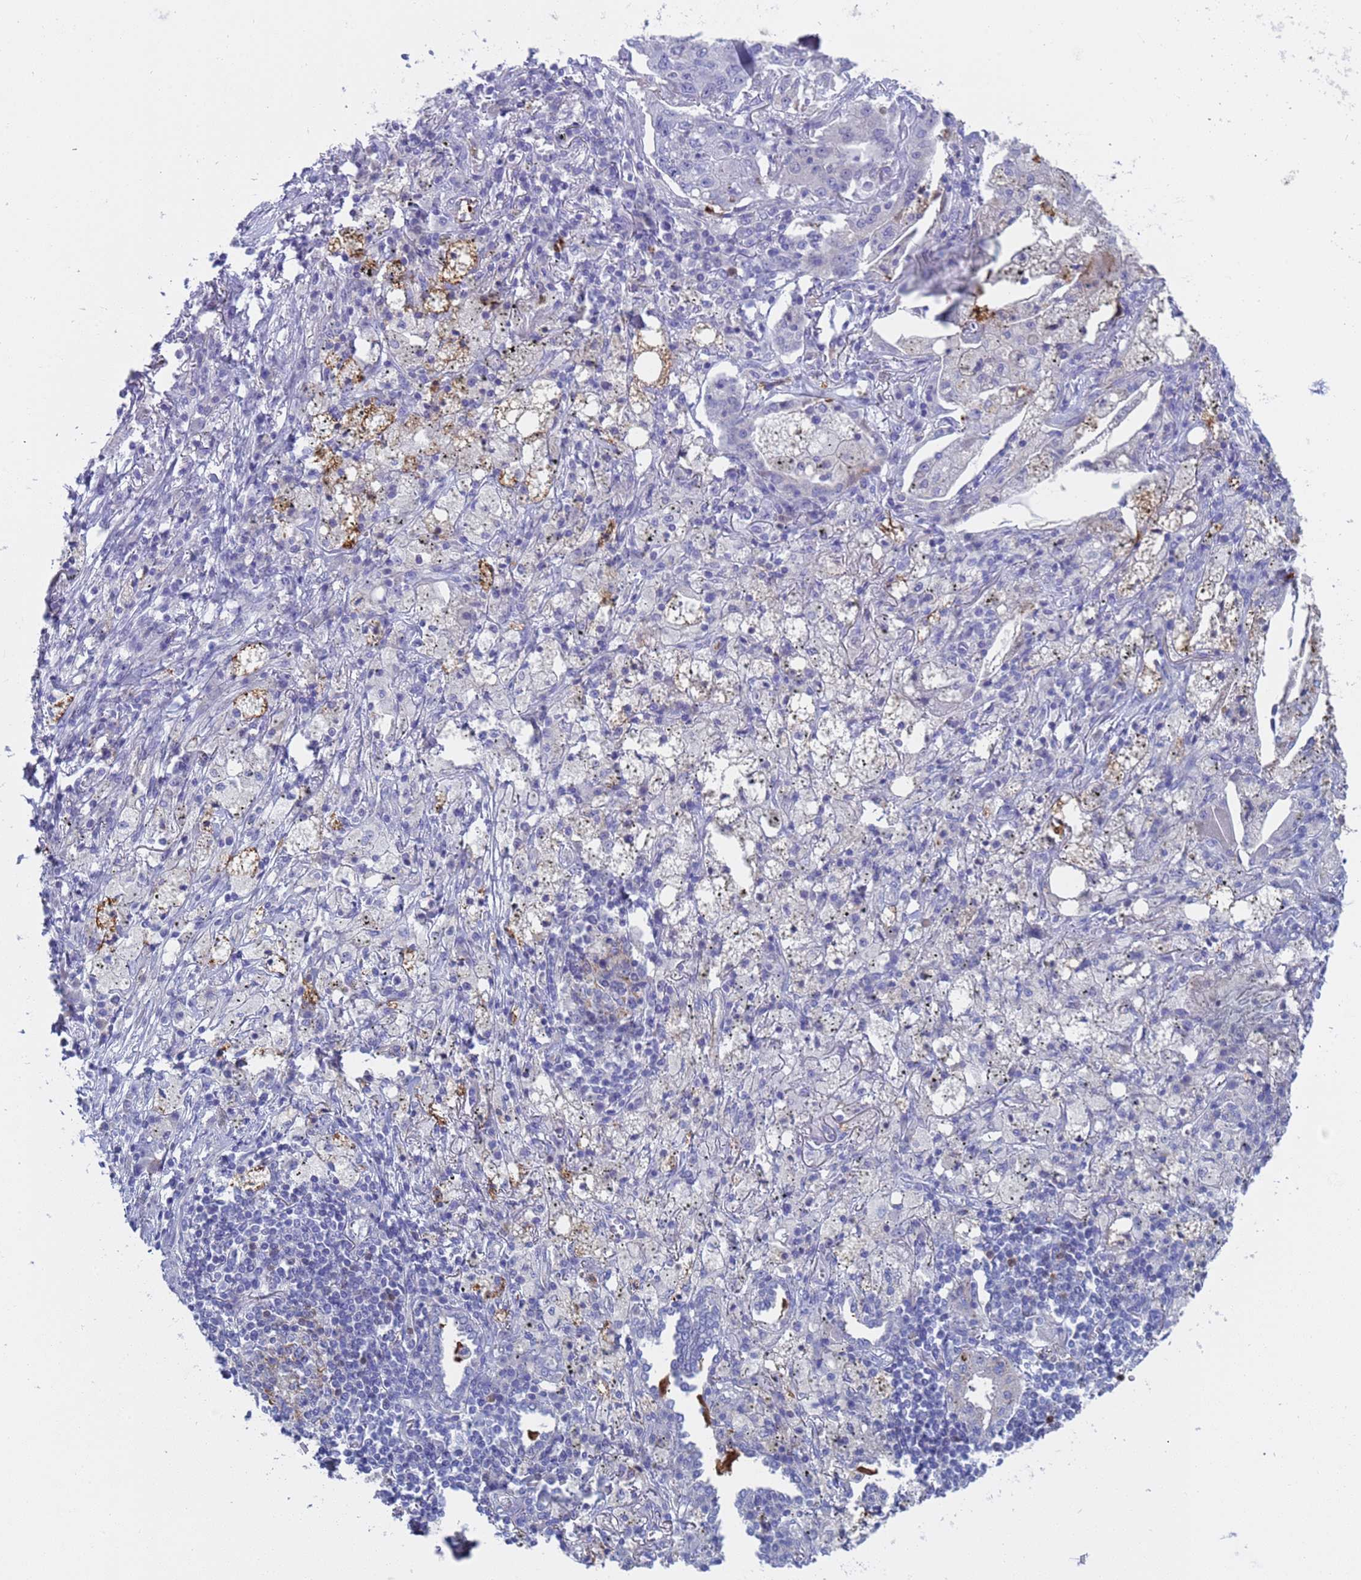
{"staining": {"intensity": "negative", "quantity": "none", "location": "none"}, "tissue": "lung cancer", "cell_type": "Tumor cells", "image_type": "cancer", "snomed": [{"axis": "morphology", "description": "Squamous cell carcinoma, NOS"}, {"axis": "topography", "description": "Lung"}], "caption": "High magnification brightfield microscopy of lung cancer (squamous cell carcinoma) stained with DAB (3,3'-diaminobenzidine) (brown) and counterstained with hematoxylin (blue): tumor cells show no significant positivity.", "gene": "C4orf46", "patient": {"sex": "female", "age": 63}}